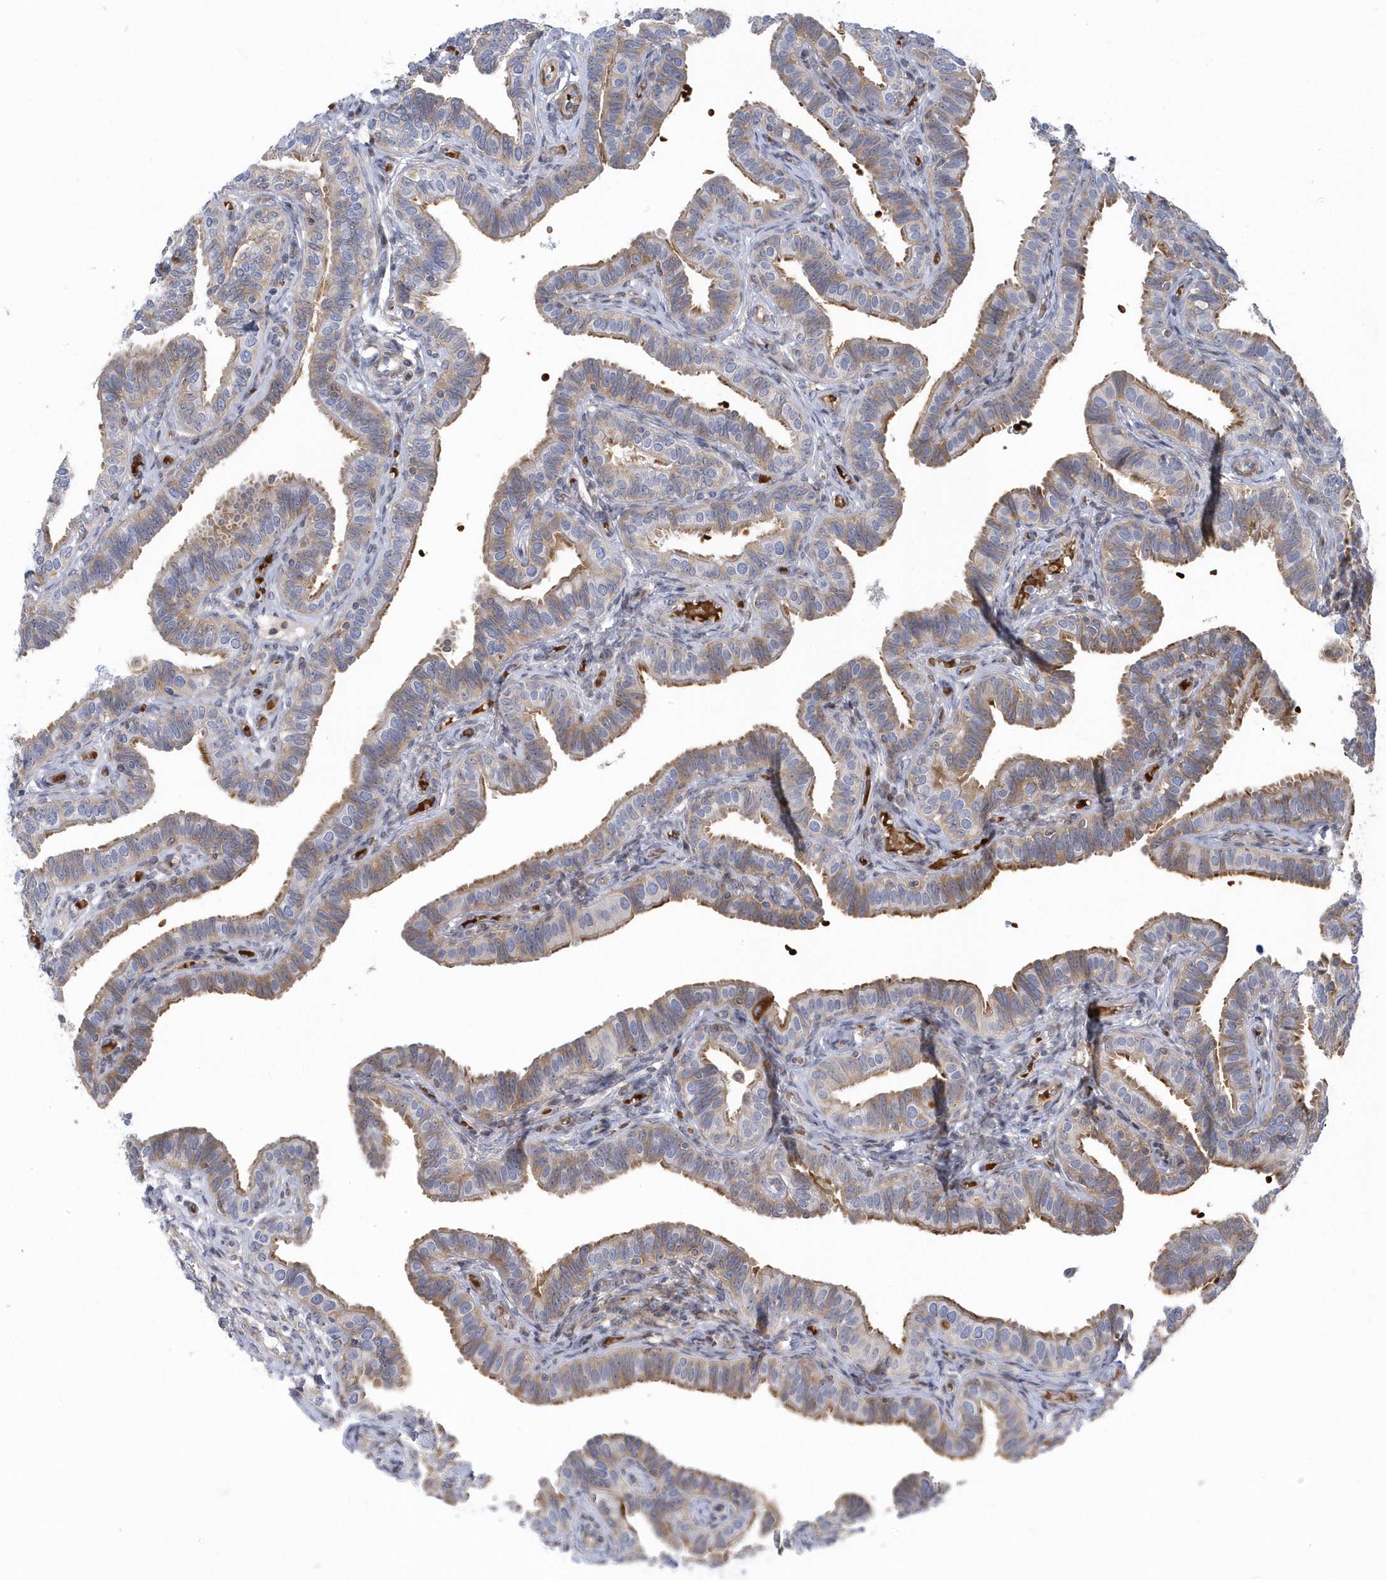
{"staining": {"intensity": "moderate", "quantity": ">75%", "location": "cytoplasmic/membranous"}, "tissue": "fallopian tube", "cell_type": "Glandular cells", "image_type": "normal", "snomed": [{"axis": "morphology", "description": "Normal tissue, NOS"}, {"axis": "topography", "description": "Fallopian tube"}], "caption": "A photomicrograph showing moderate cytoplasmic/membranous expression in approximately >75% of glandular cells in normal fallopian tube, as visualized by brown immunohistochemical staining.", "gene": "MAP7D3", "patient": {"sex": "female", "age": 39}}